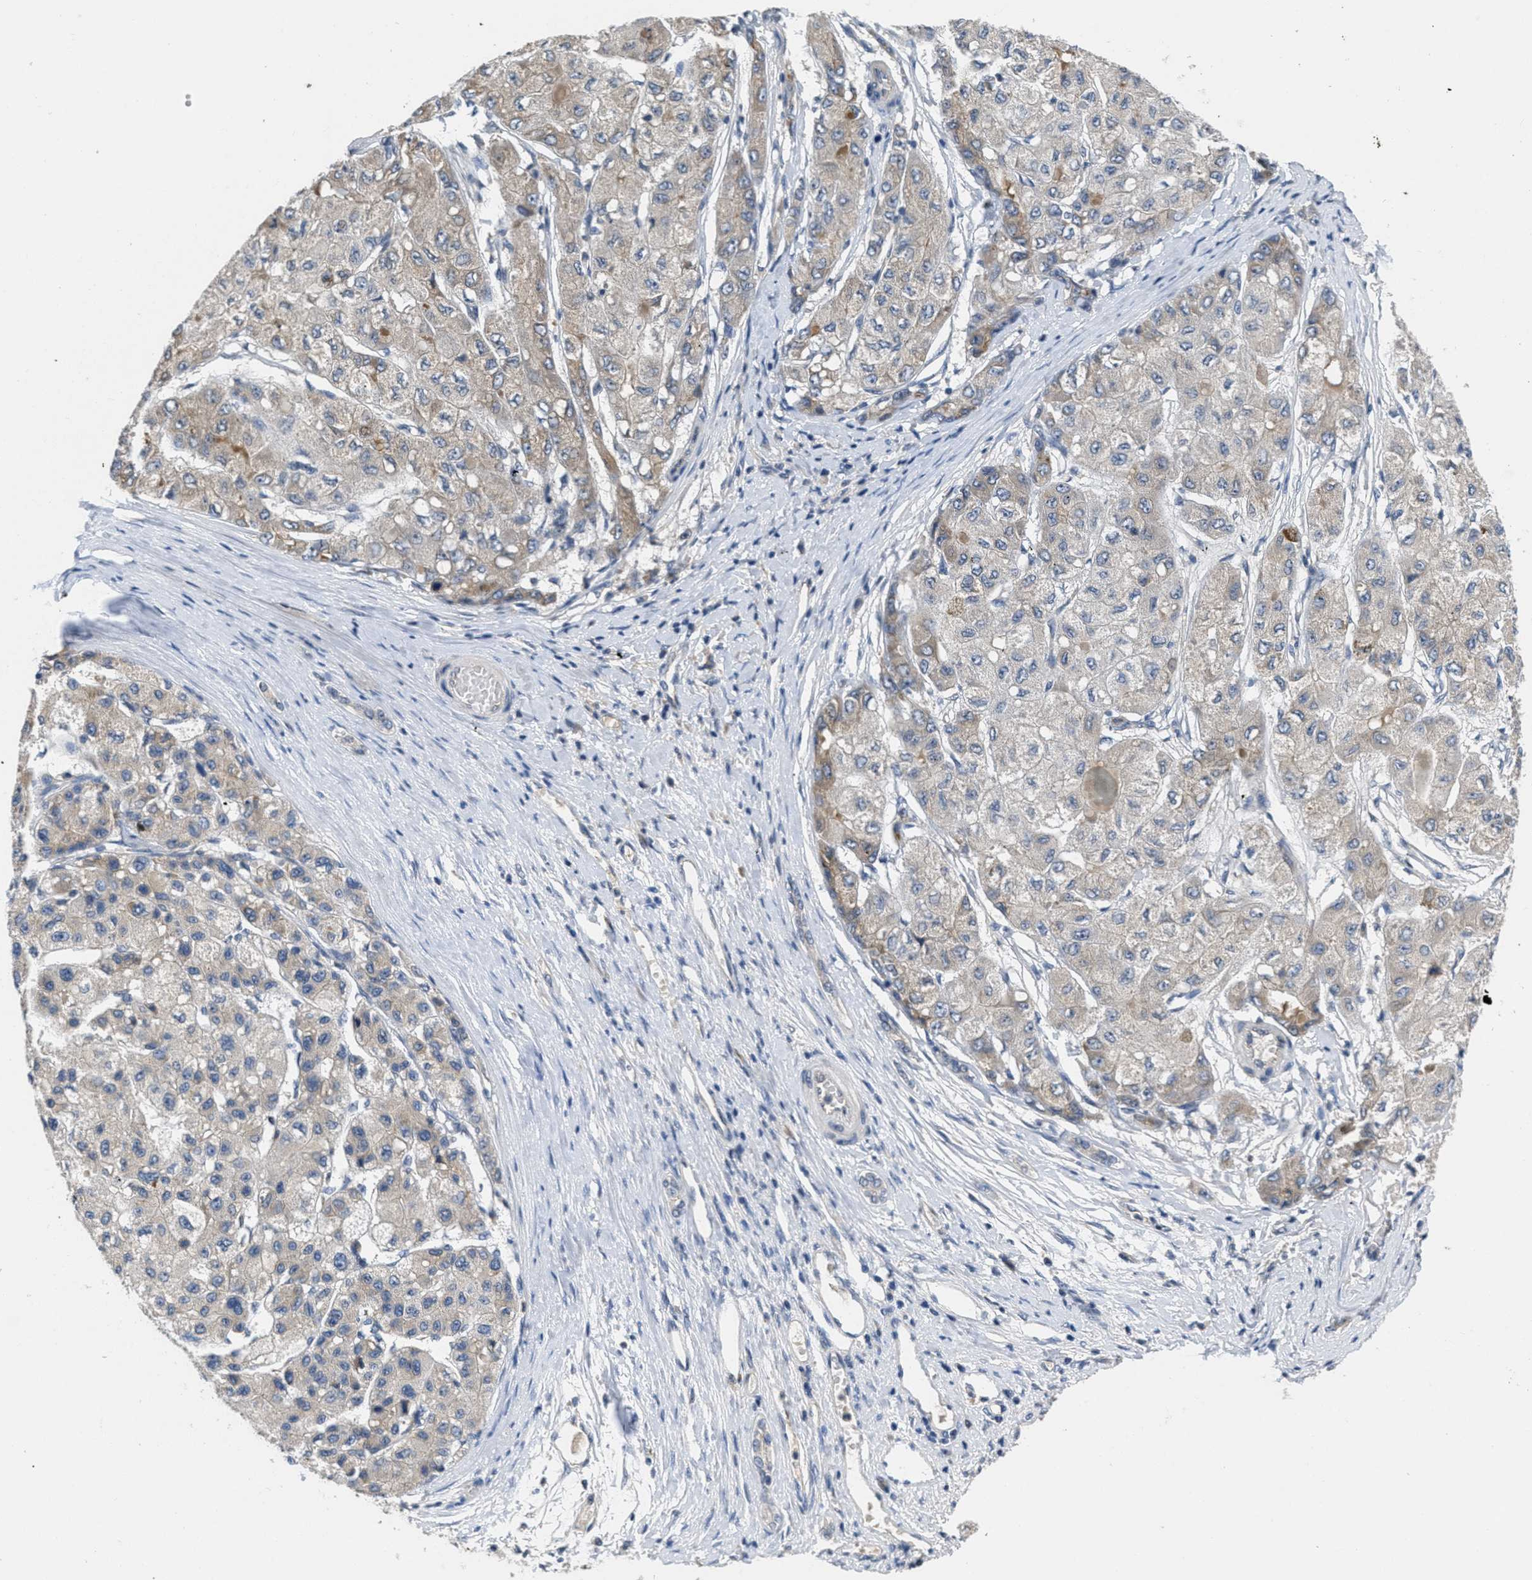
{"staining": {"intensity": "weak", "quantity": "<25%", "location": "cytoplasmic/membranous"}, "tissue": "liver cancer", "cell_type": "Tumor cells", "image_type": "cancer", "snomed": [{"axis": "morphology", "description": "Carcinoma, Hepatocellular, NOS"}, {"axis": "topography", "description": "Liver"}], "caption": "Tumor cells are negative for protein expression in human liver cancer.", "gene": "ANGPT1", "patient": {"sex": "male", "age": 80}}